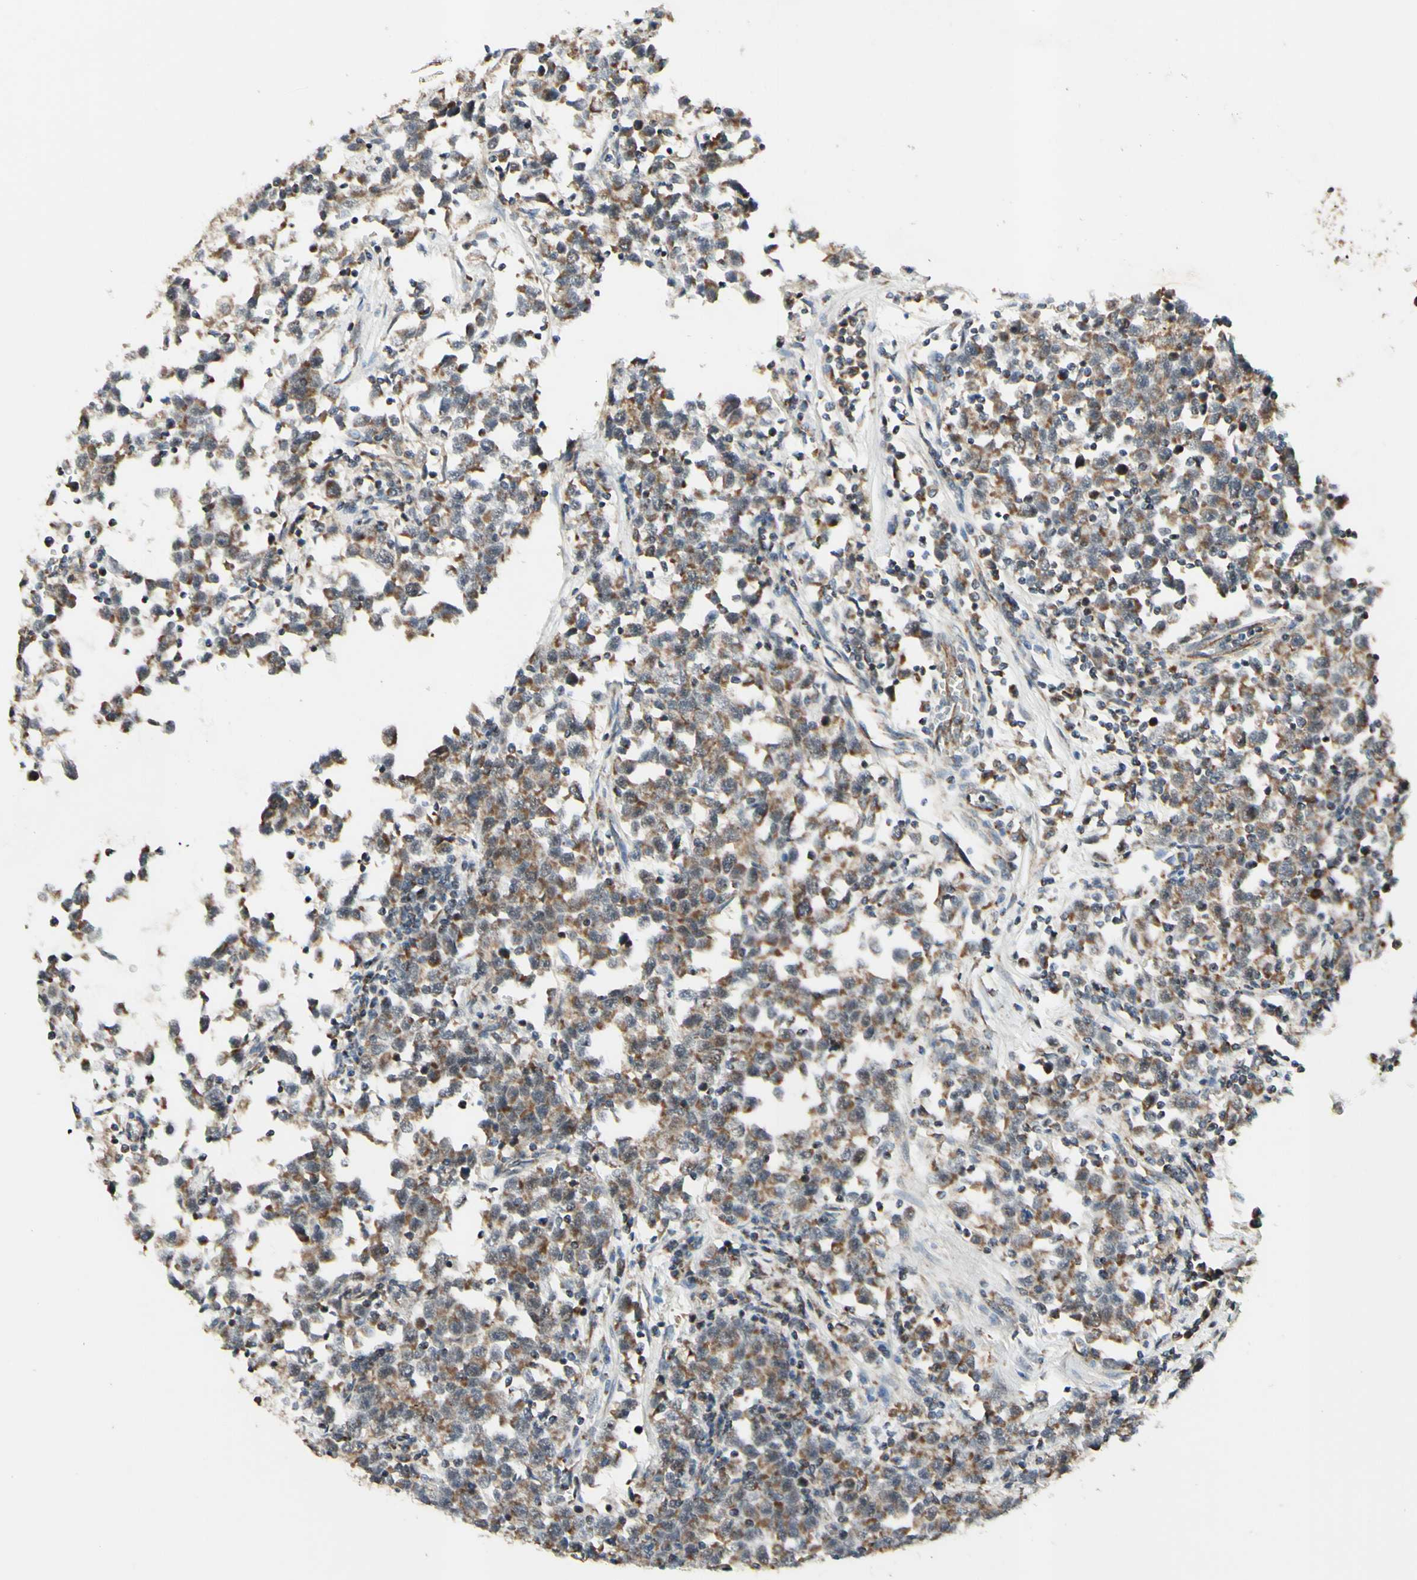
{"staining": {"intensity": "moderate", "quantity": ">75%", "location": "cytoplasmic/membranous"}, "tissue": "testis cancer", "cell_type": "Tumor cells", "image_type": "cancer", "snomed": [{"axis": "morphology", "description": "Seminoma, NOS"}, {"axis": "topography", "description": "Testis"}], "caption": "Immunohistochemistry (DAB) staining of human testis seminoma reveals moderate cytoplasmic/membranous protein staining in about >75% of tumor cells.", "gene": "DHRS3", "patient": {"sex": "male", "age": 43}}